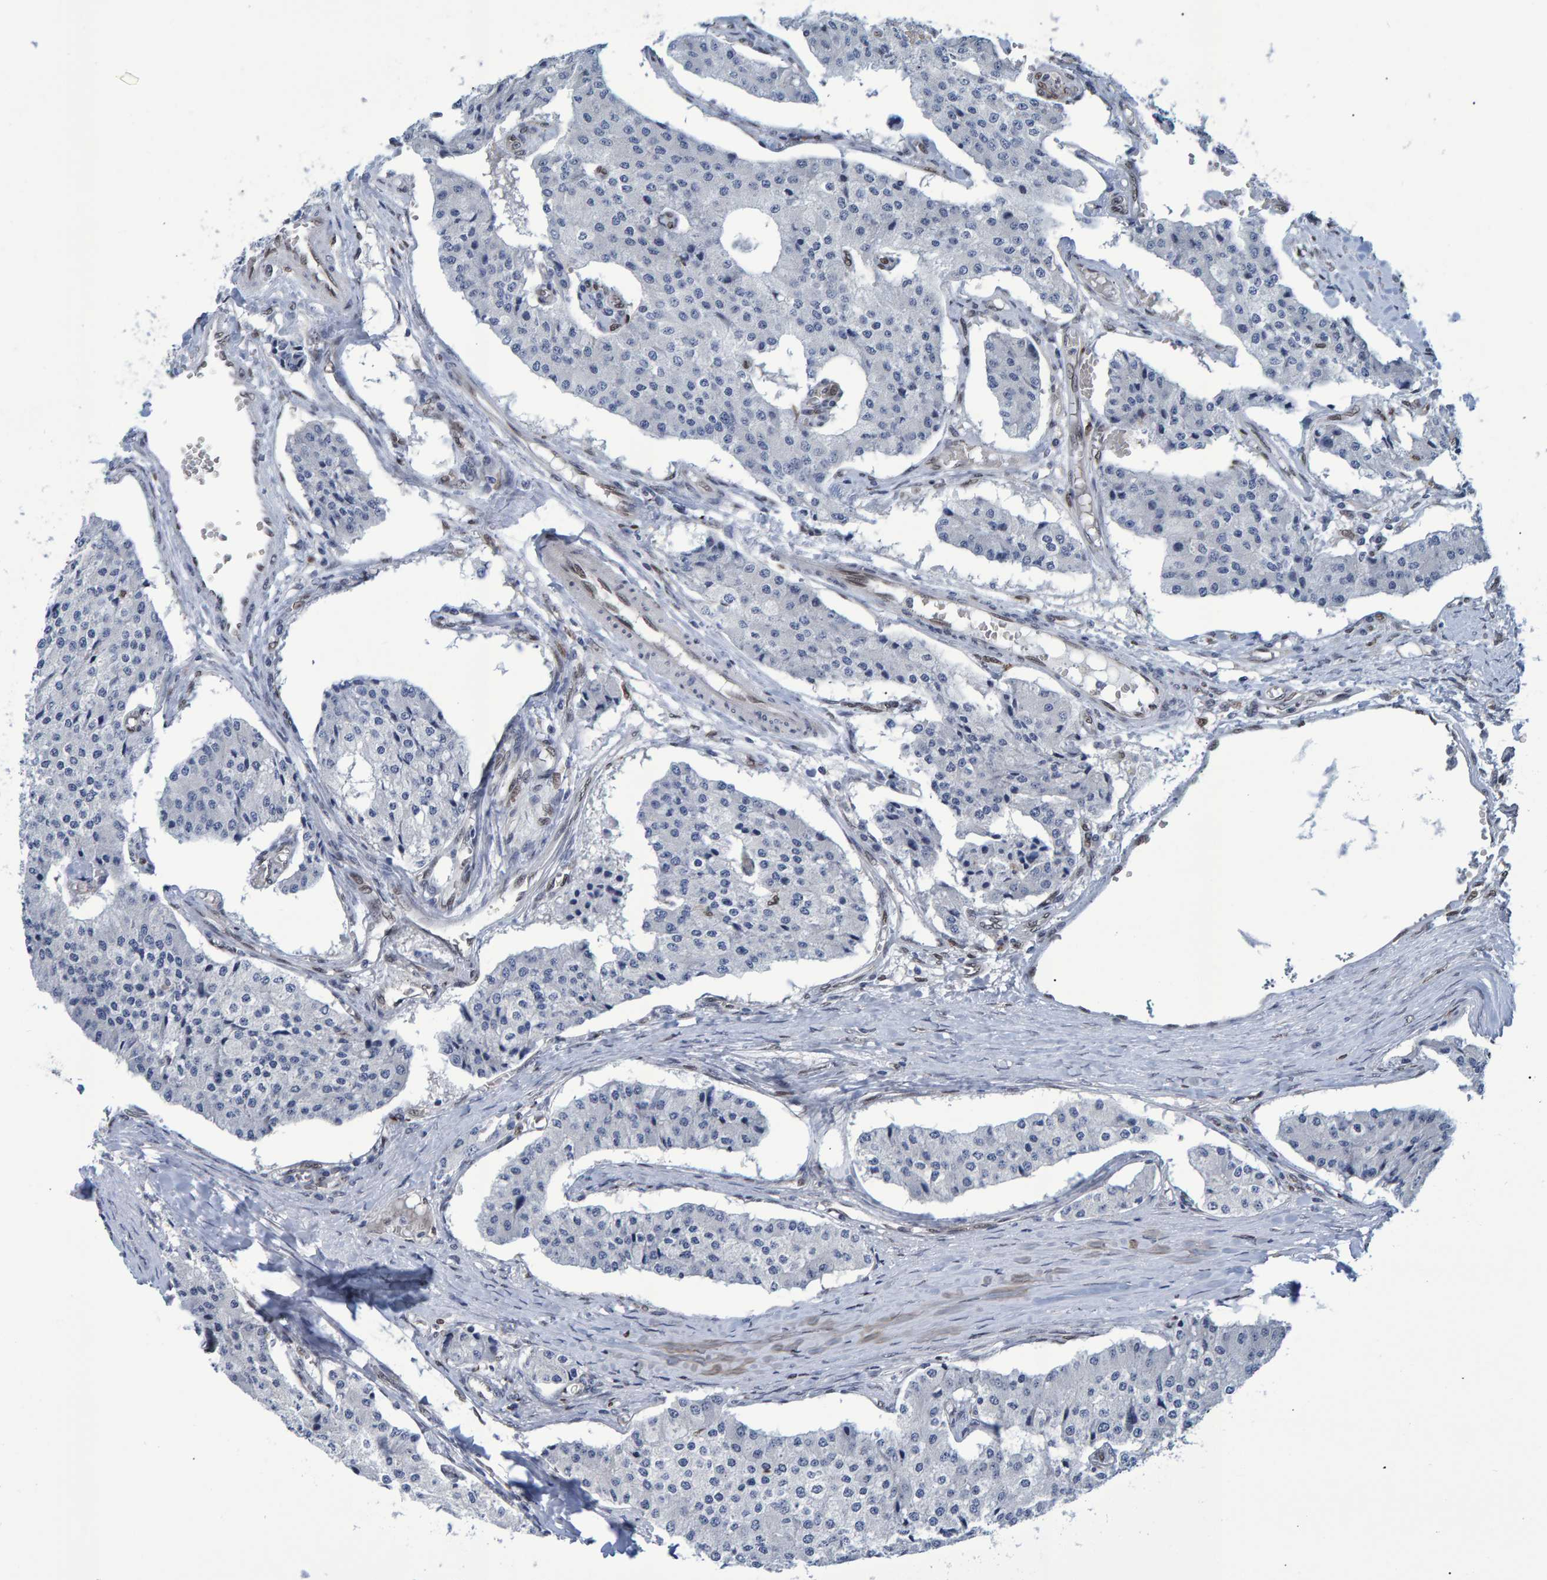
{"staining": {"intensity": "negative", "quantity": "none", "location": "none"}, "tissue": "carcinoid", "cell_type": "Tumor cells", "image_type": "cancer", "snomed": [{"axis": "morphology", "description": "Carcinoid, malignant, NOS"}, {"axis": "topography", "description": "Colon"}], "caption": "Carcinoid stained for a protein using immunohistochemistry exhibits no positivity tumor cells.", "gene": "QKI", "patient": {"sex": "female", "age": 52}}